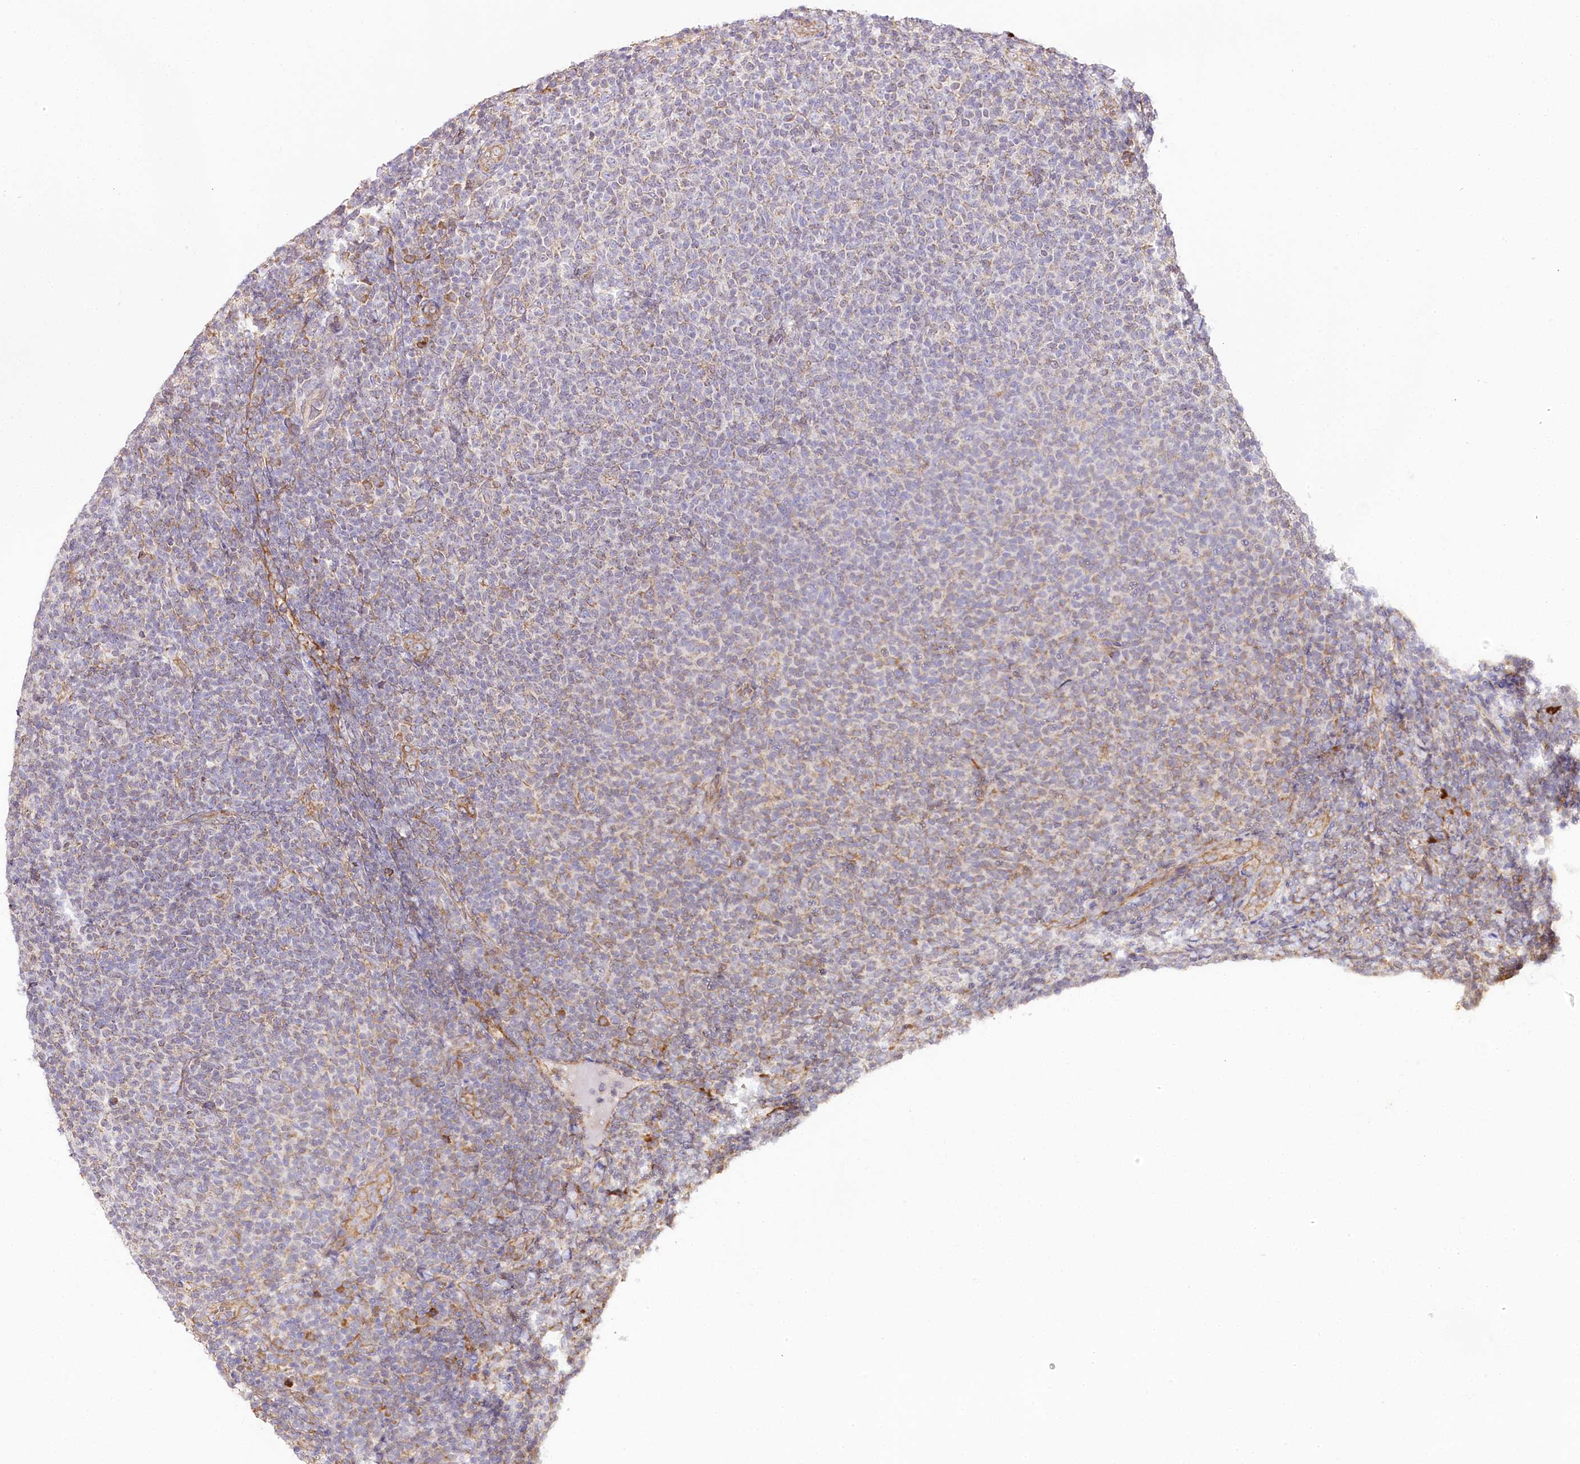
{"staining": {"intensity": "negative", "quantity": "none", "location": "none"}, "tissue": "lymphoma", "cell_type": "Tumor cells", "image_type": "cancer", "snomed": [{"axis": "morphology", "description": "Malignant lymphoma, non-Hodgkin's type, Low grade"}, {"axis": "topography", "description": "Lymph node"}], "caption": "The image shows no staining of tumor cells in malignant lymphoma, non-Hodgkin's type (low-grade).", "gene": "CNPY2", "patient": {"sex": "male", "age": 66}}